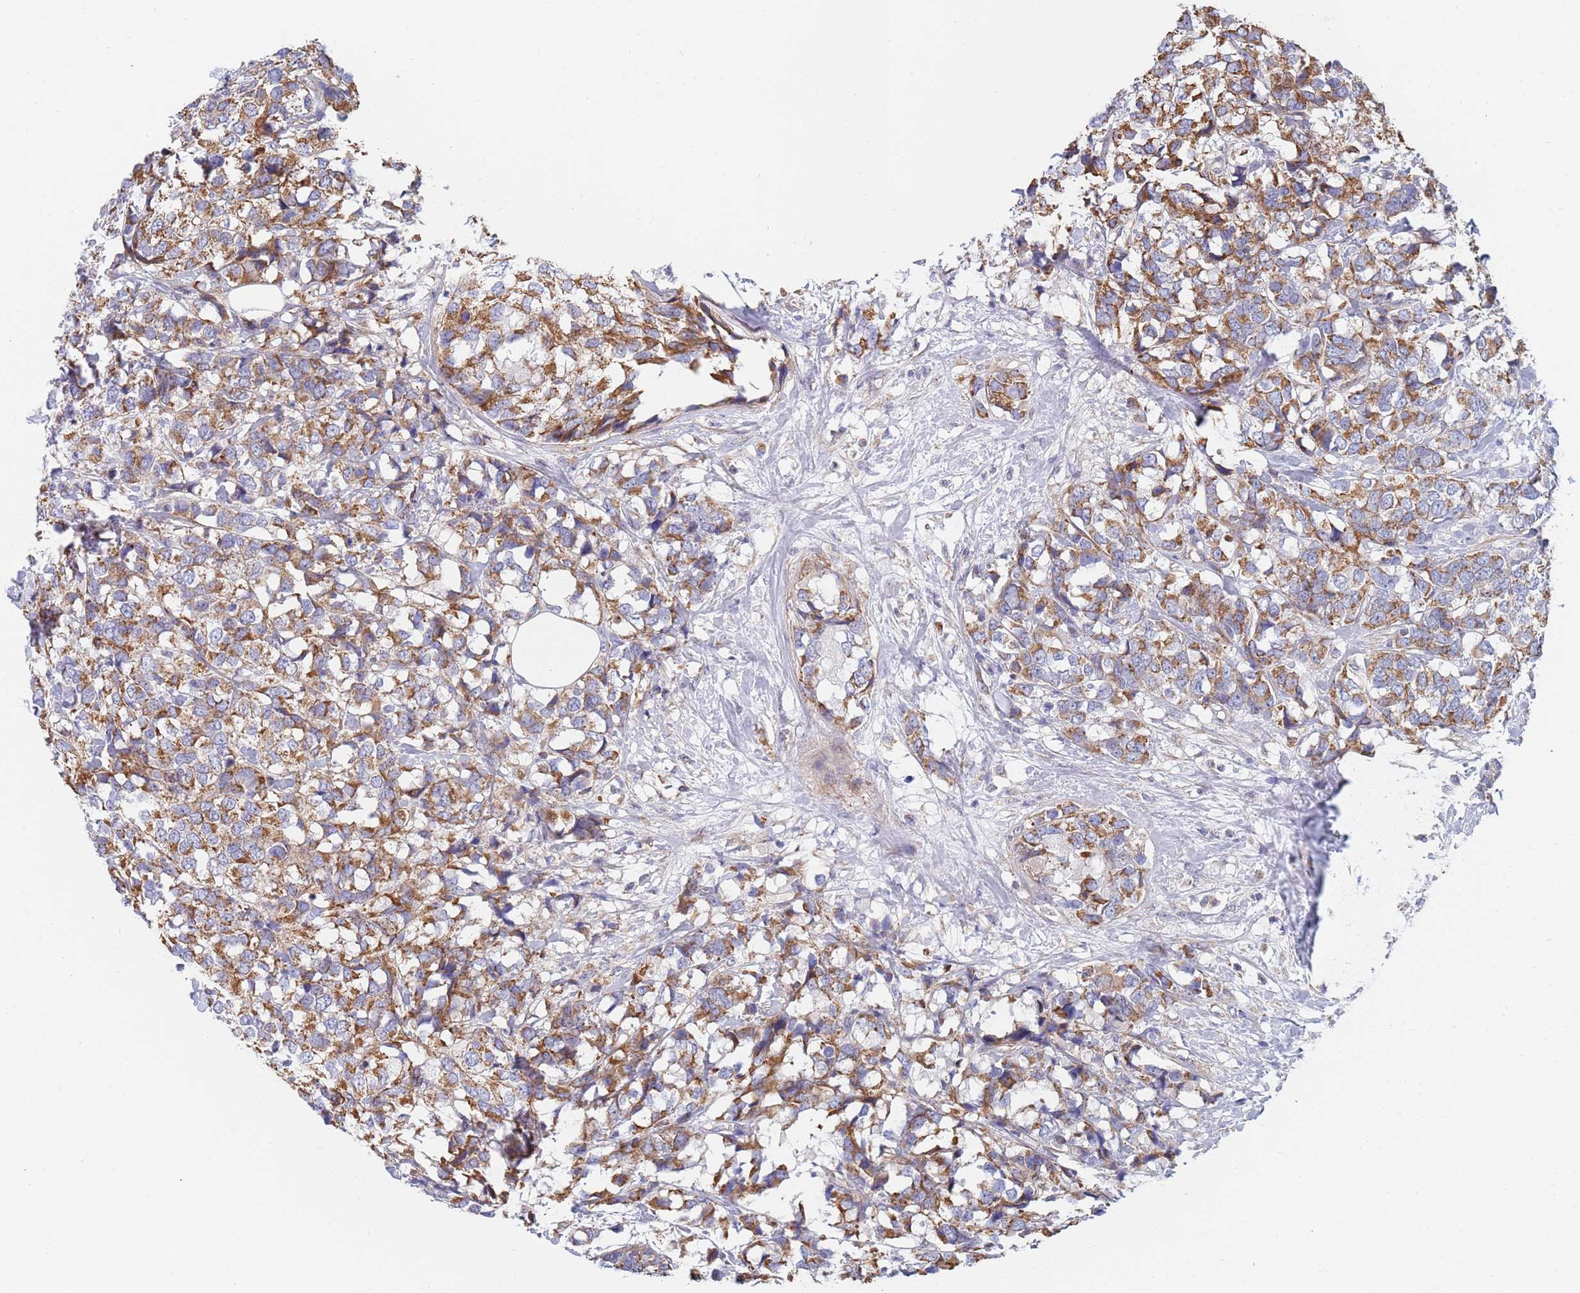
{"staining": {"intensity": "moderate", "quantity": ">75%", "location": "cytoplasmic/membranous"}, "tissue": "breast cancer", "cell_type": "Tumor cells", "image_type": "cancer", "snomed": [{"axis": "morphology", "description": "Lobular carcinoma"}, {"axis": "topography", "description": "Breast"}], "caption": "Breast cancer (lobular carcinoma) tissue demonstrates moderate cytoplasmic/membranous positivity in about >75% of tumor cells The protein is shown in brown color, while the nuclei are stained blue.", "gene": "PWWP3A", "patient": {"sex": "female", "age": 59}}